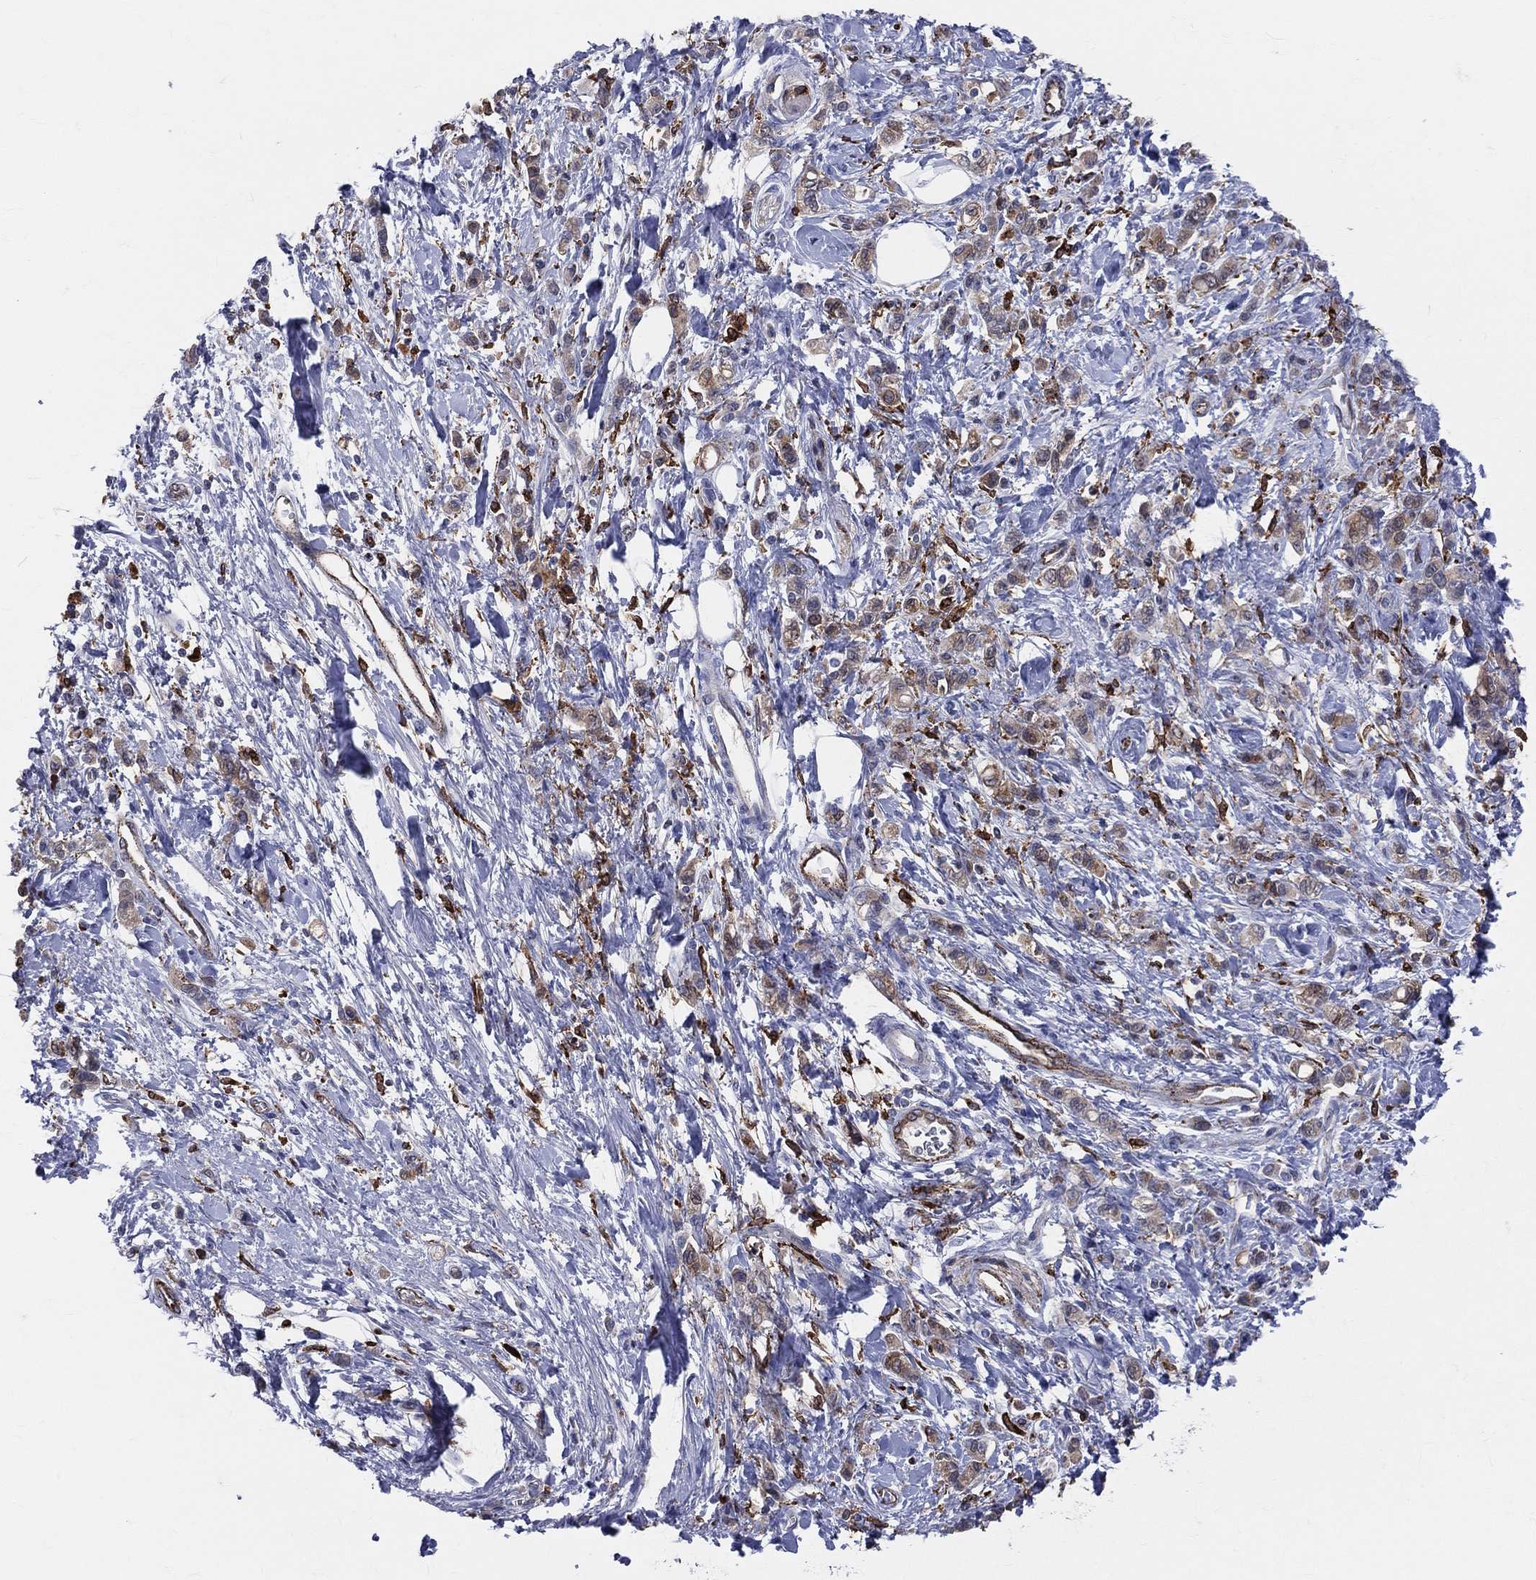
{"staining": {"intensity": "moderate", "quantity": "<25%", "location": "cytoplasmic/membranous"}, "tissue": "stomach cancer", "cell_type": "Tumor cells", "image_type": "cancer", "snomed": [{"axis": "morphology", "description": "Adenocarcinoma, NOS"}, {"axis": "topography", "description": "Stomach"}], "caption": "There is low levels of moderate cytoplasmic/membranous staining in tumor cells of adenocarcinoma (stomach), as demonstrated by immunohistochemical staining (brown color).", "gene": "CD74", "patient": {"sex": "male", "age": 77}}